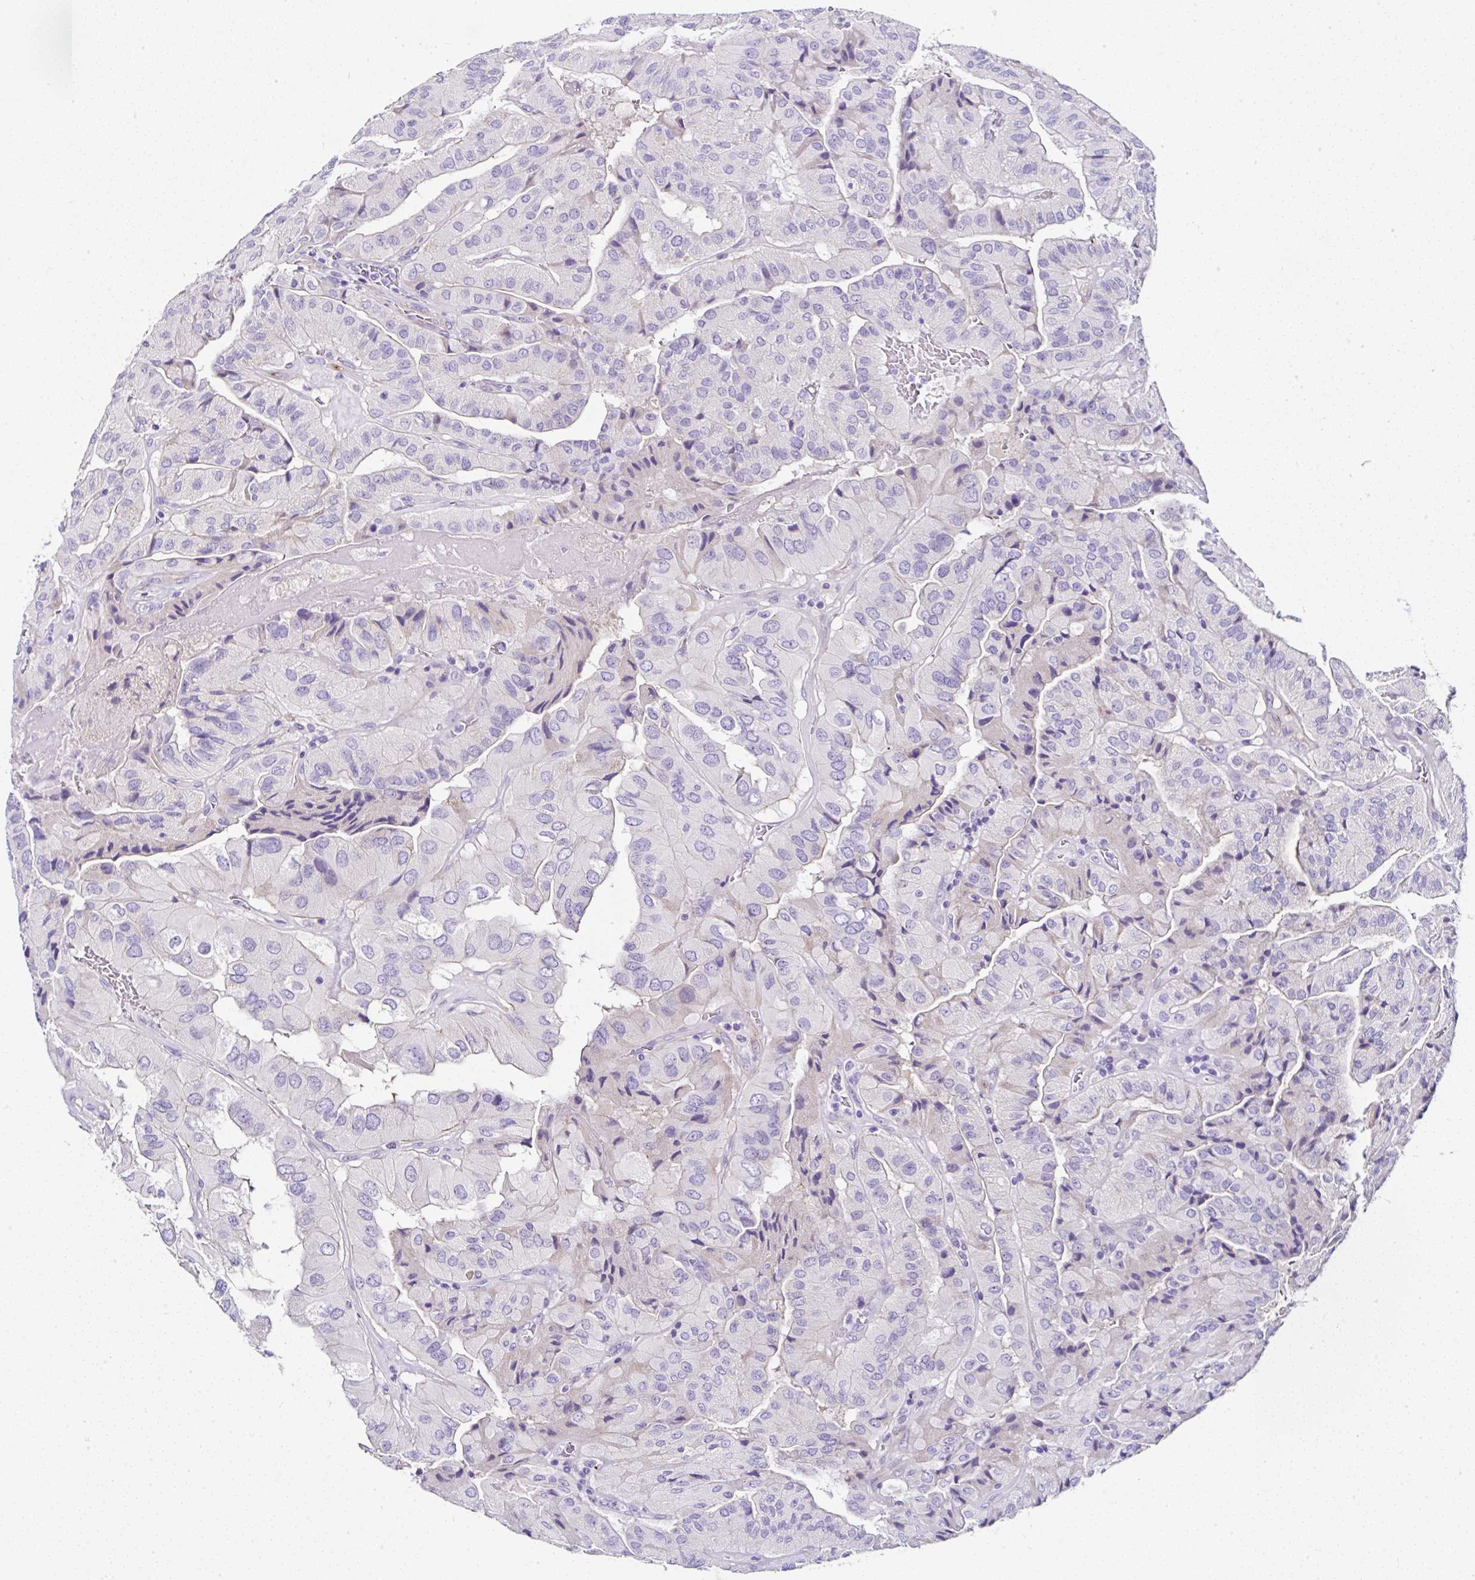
{"staining": {"intensity": "negative", "quantity": "none", "location": "none"}, "tissue": "thyroid cancer", "cell_type": "Tumor cells", "image_type": "cancer", "snomed": [{"axis": "morphology", "description": "Normal tissue, NOS"}, {"axis": "morphology", "description": "Papillary adenocarcinoma, NOS"}, {"axis": "topography", "description": "Thyroid gland"}], "caption": "Thyroid papillary adenocarcinoma stained for a protein using immunohistochemistry displays no staining tumor cells.", "gene": "PPFIA4", "patient": {"sex": "female", "age": 59}}